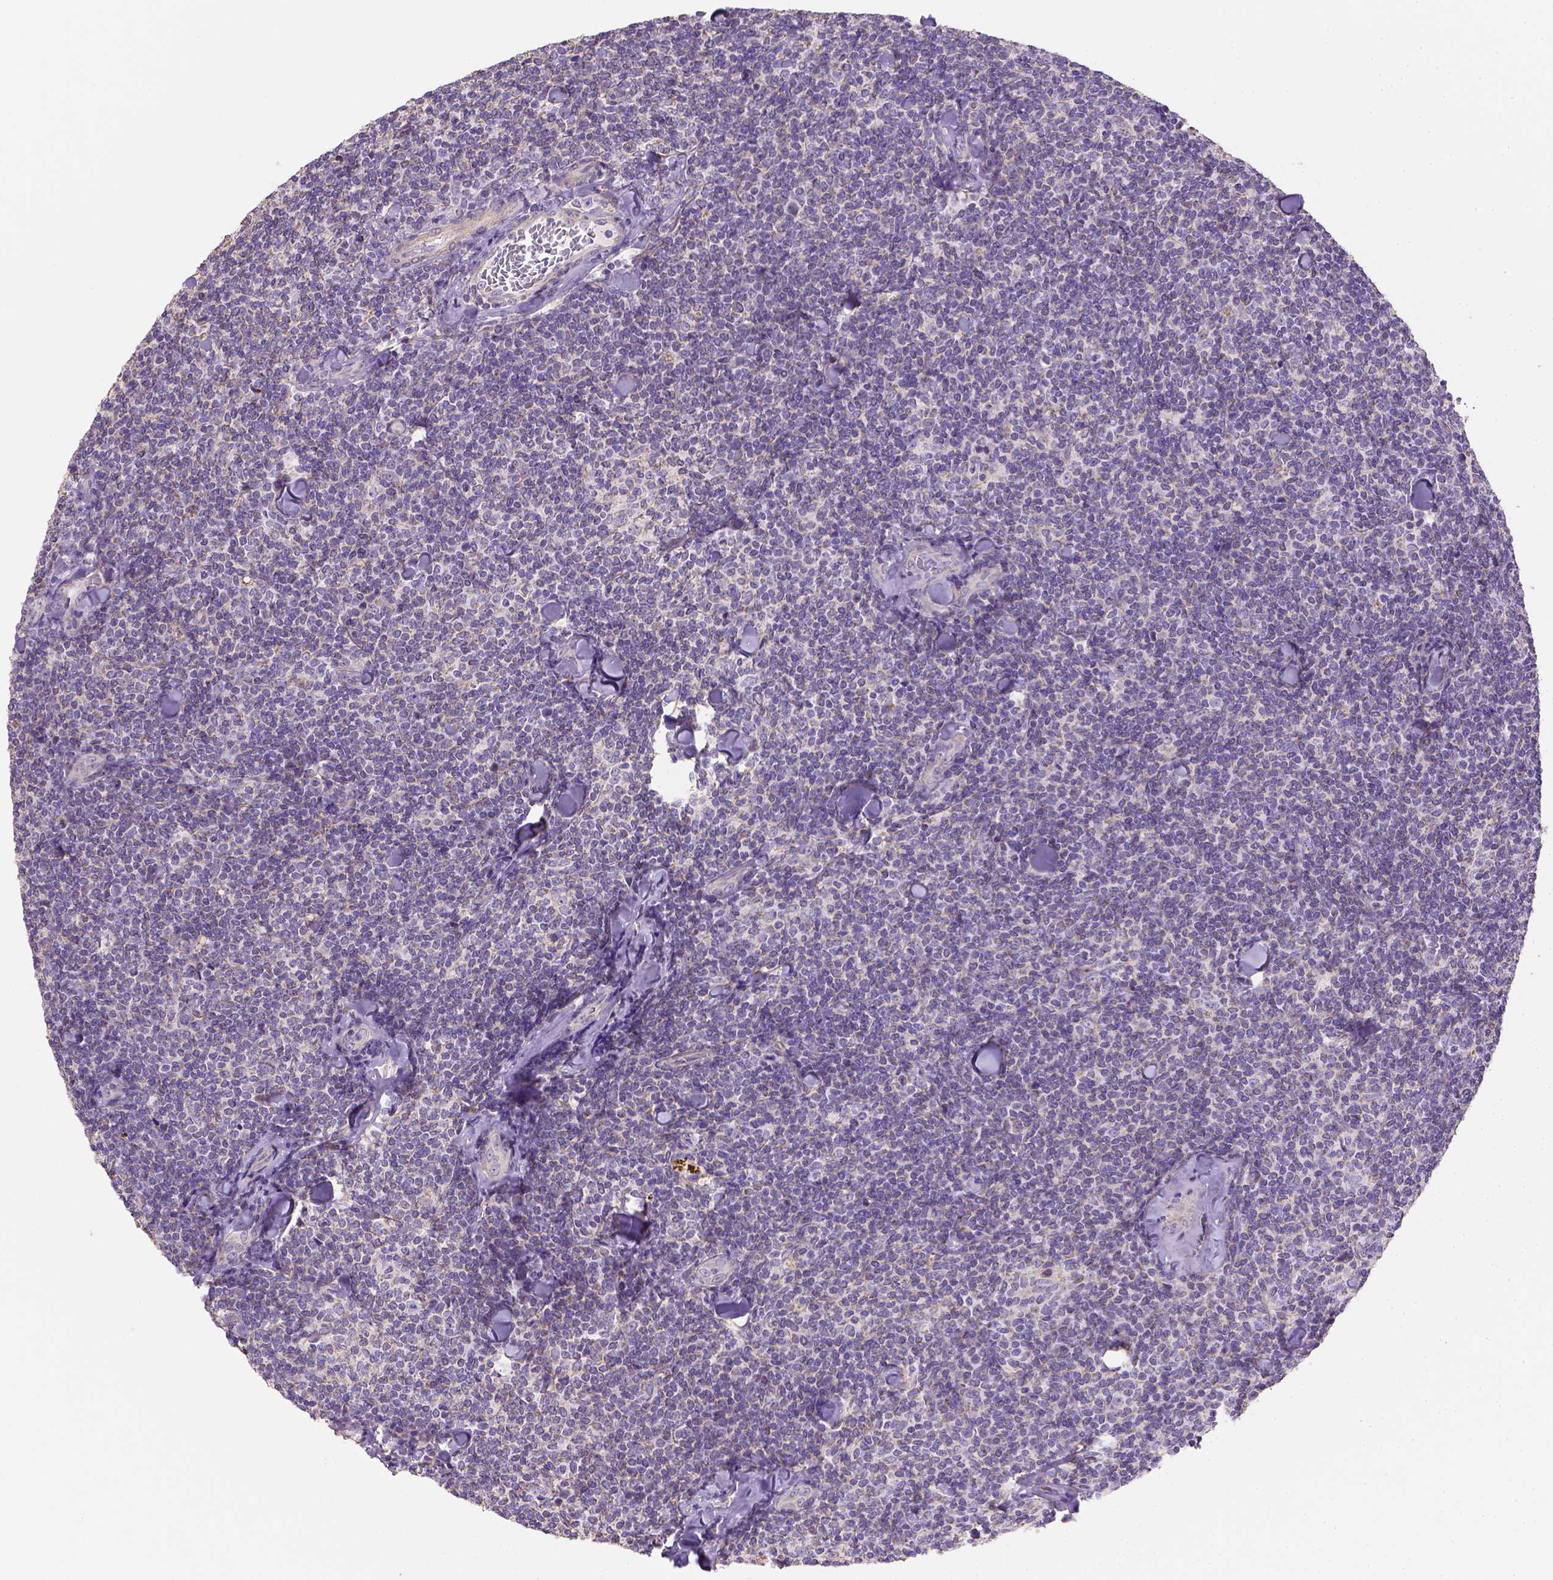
{"staining": {"intensity": "negative", "quantity": "none", "location": "none"}, "tissue": "lymphoma", "cell_type": "Tumor cells", "image_type": "cancer", "snomed": [{"axis": "morphology", "description": "Malignant lymphoma, non-Hodgkin's type, Low grade"}, {"axis": "topography", "description": "Lymph node"}], "caption": "An immunohistochemistry (IHC) micrograph of lymphoma is shown. There is no staining in tumor cells of lymphoma.", "gene": "HTRA1", "patient": {"sex": "female", "age": 56}}